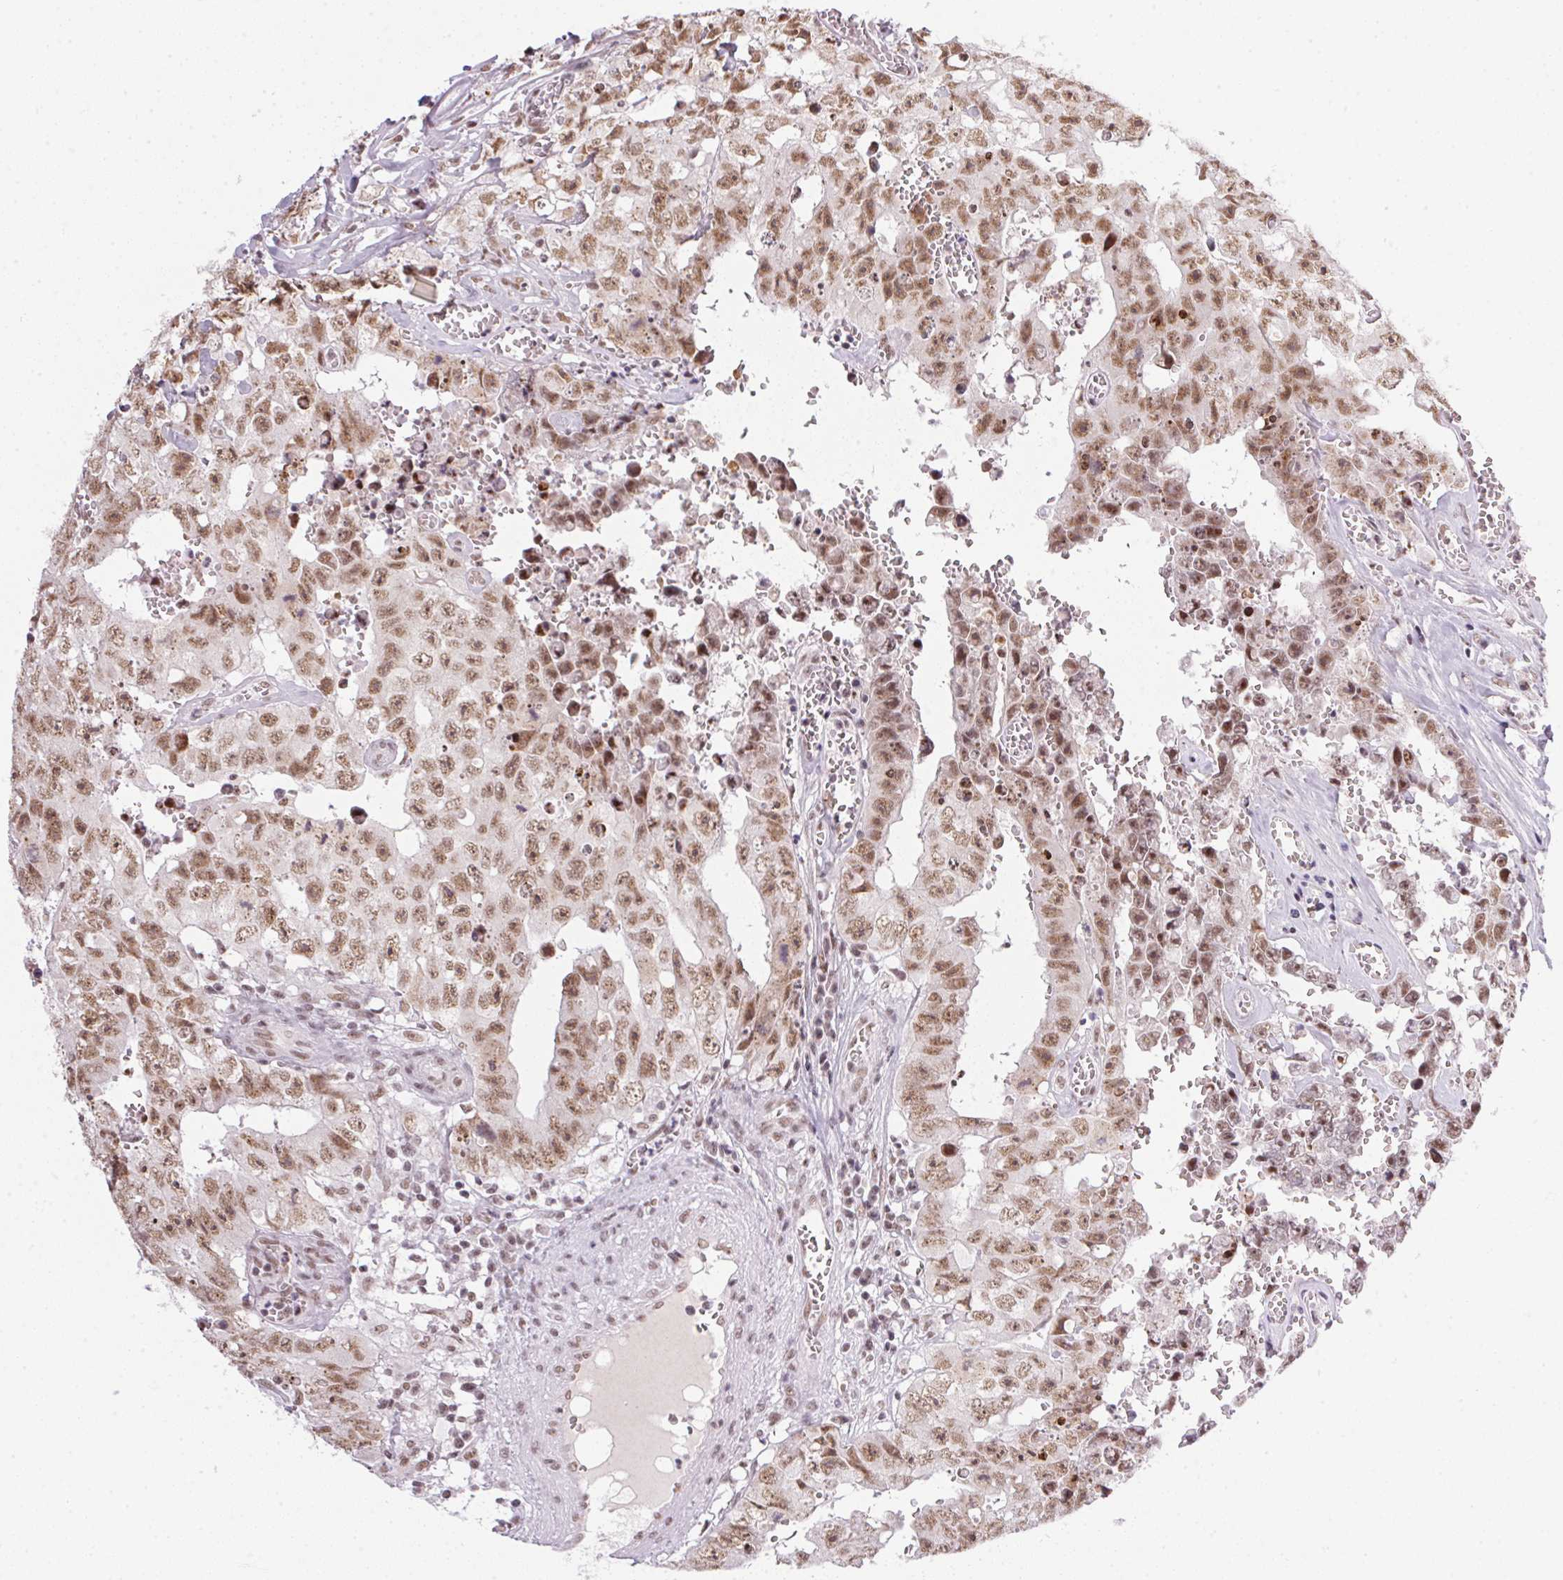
{"staining": {"intensity": "moderate", "quantity": "25%-75%", "location": "nuclear"}, "tissue": "testis cancer", "cell_type": "Tumor cells", "image_type": "cancer", "snomed": [{"axis": "morphology", "description": "Carcinoma, Embryonal, NOS"}, {"axis": "topography", "description": "Testis"}], "caption": "Immunohistochemistry image of neoplastic tissue: human testis cancer (embryonal carcinoma) stained using immunohistochemistry (IHC) displays medium levels of moderate protein expression localized specifically in the nuclear of tumor cells, appearing as a nuclear brown color.", "gene": "SRSF7", "patient": {"sex": "male", "age": 36}}